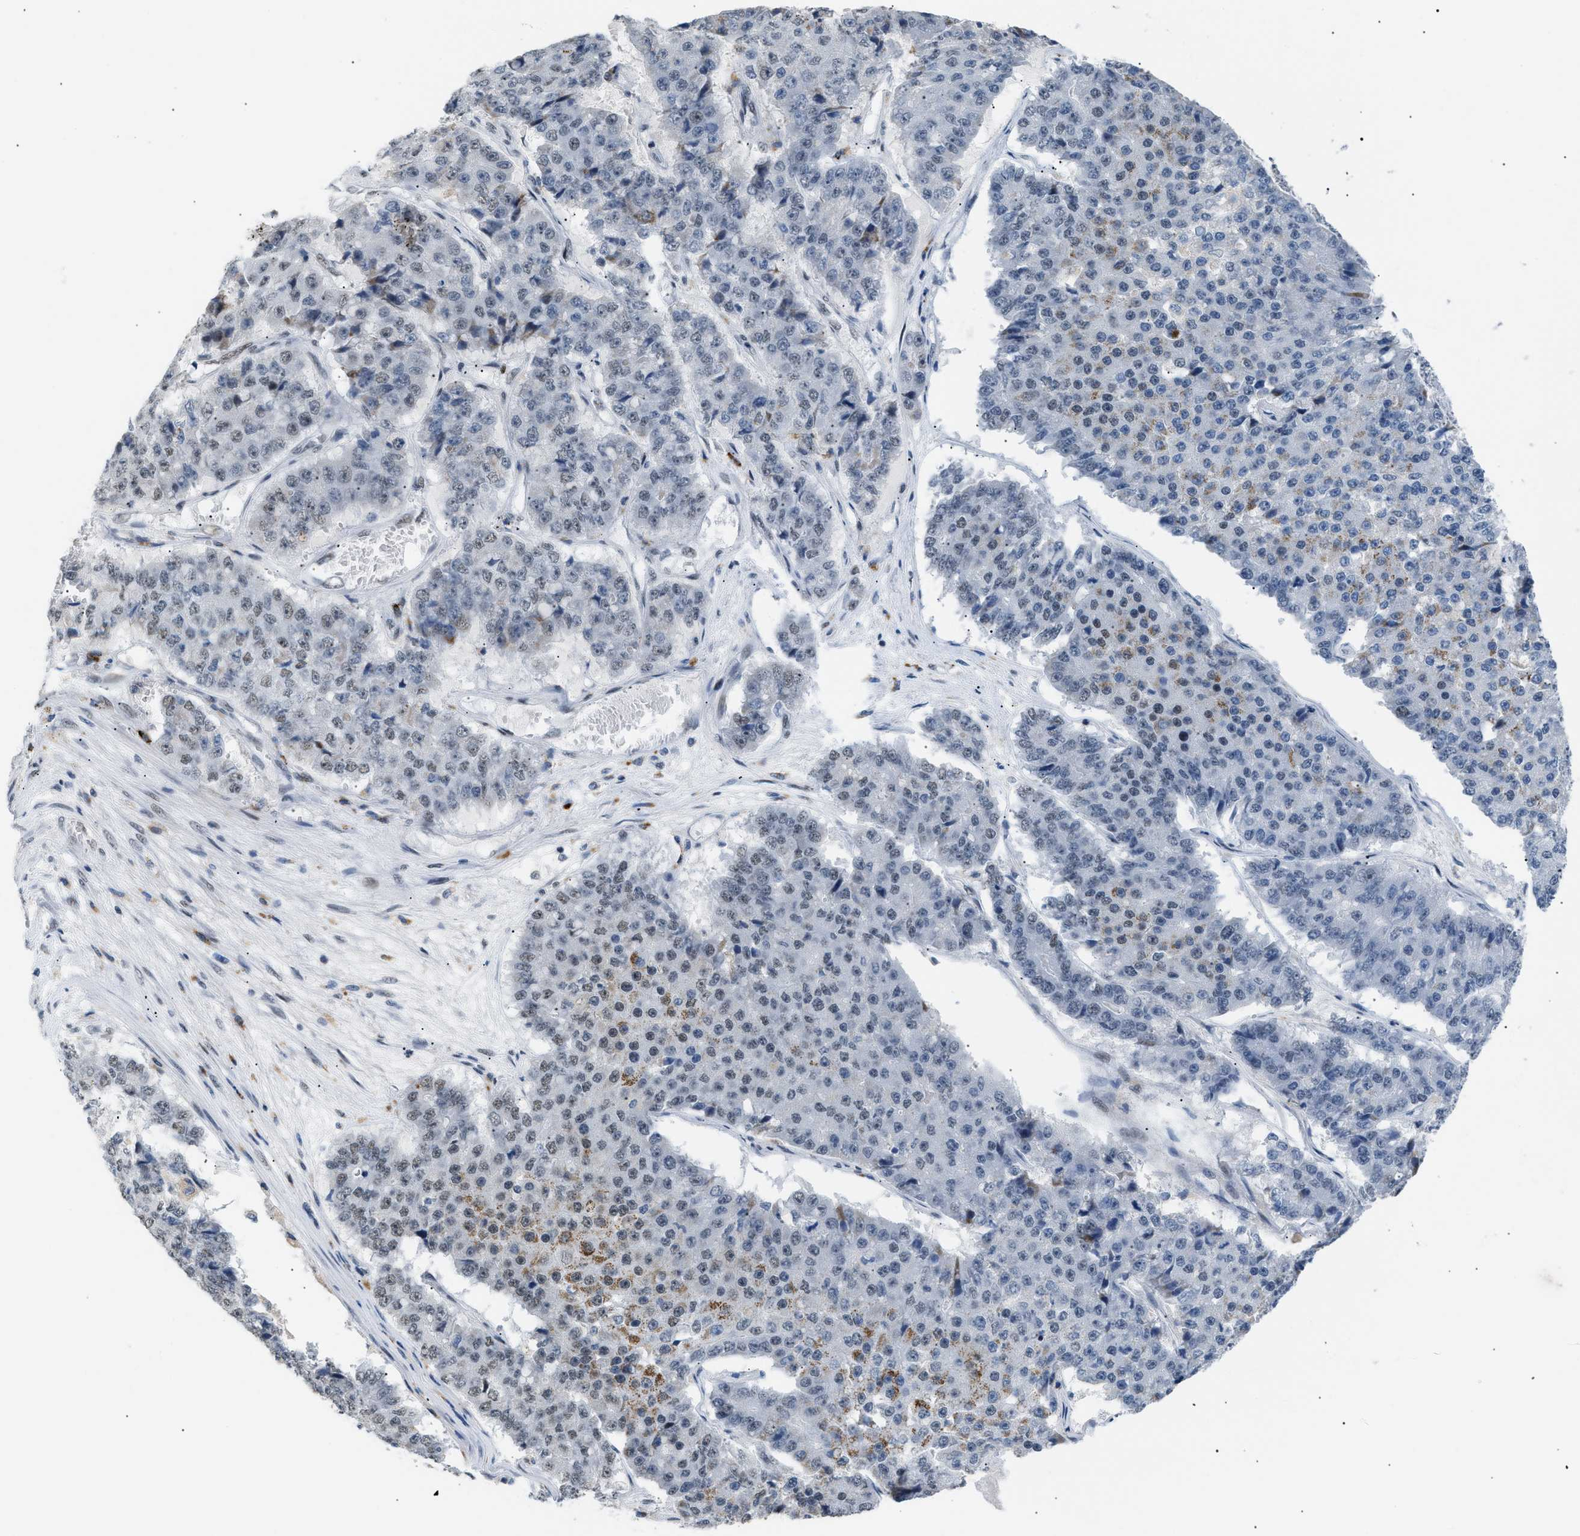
{"staining": {"intensity": "weak", "quantity": "25%-75%", "location": "nuclear"}, "tissue": "pancreatic cancer", "cell_type": "Tumor cells", "image_type": "cancer", "snomed": [{"axis": "morphology", "description": "Adenocarcinoma, NOS"}, {"axis": "topography", "description": "Pancreas"}], "caption": "This histopathology image exhibits immunohistochemistry staining of pancreatic cancer, with low weak nuclear staining in approximately 25%-75% of tumor cells.", "gene": "KCNC3", "patient": {"sex": "male", "age": 50}}